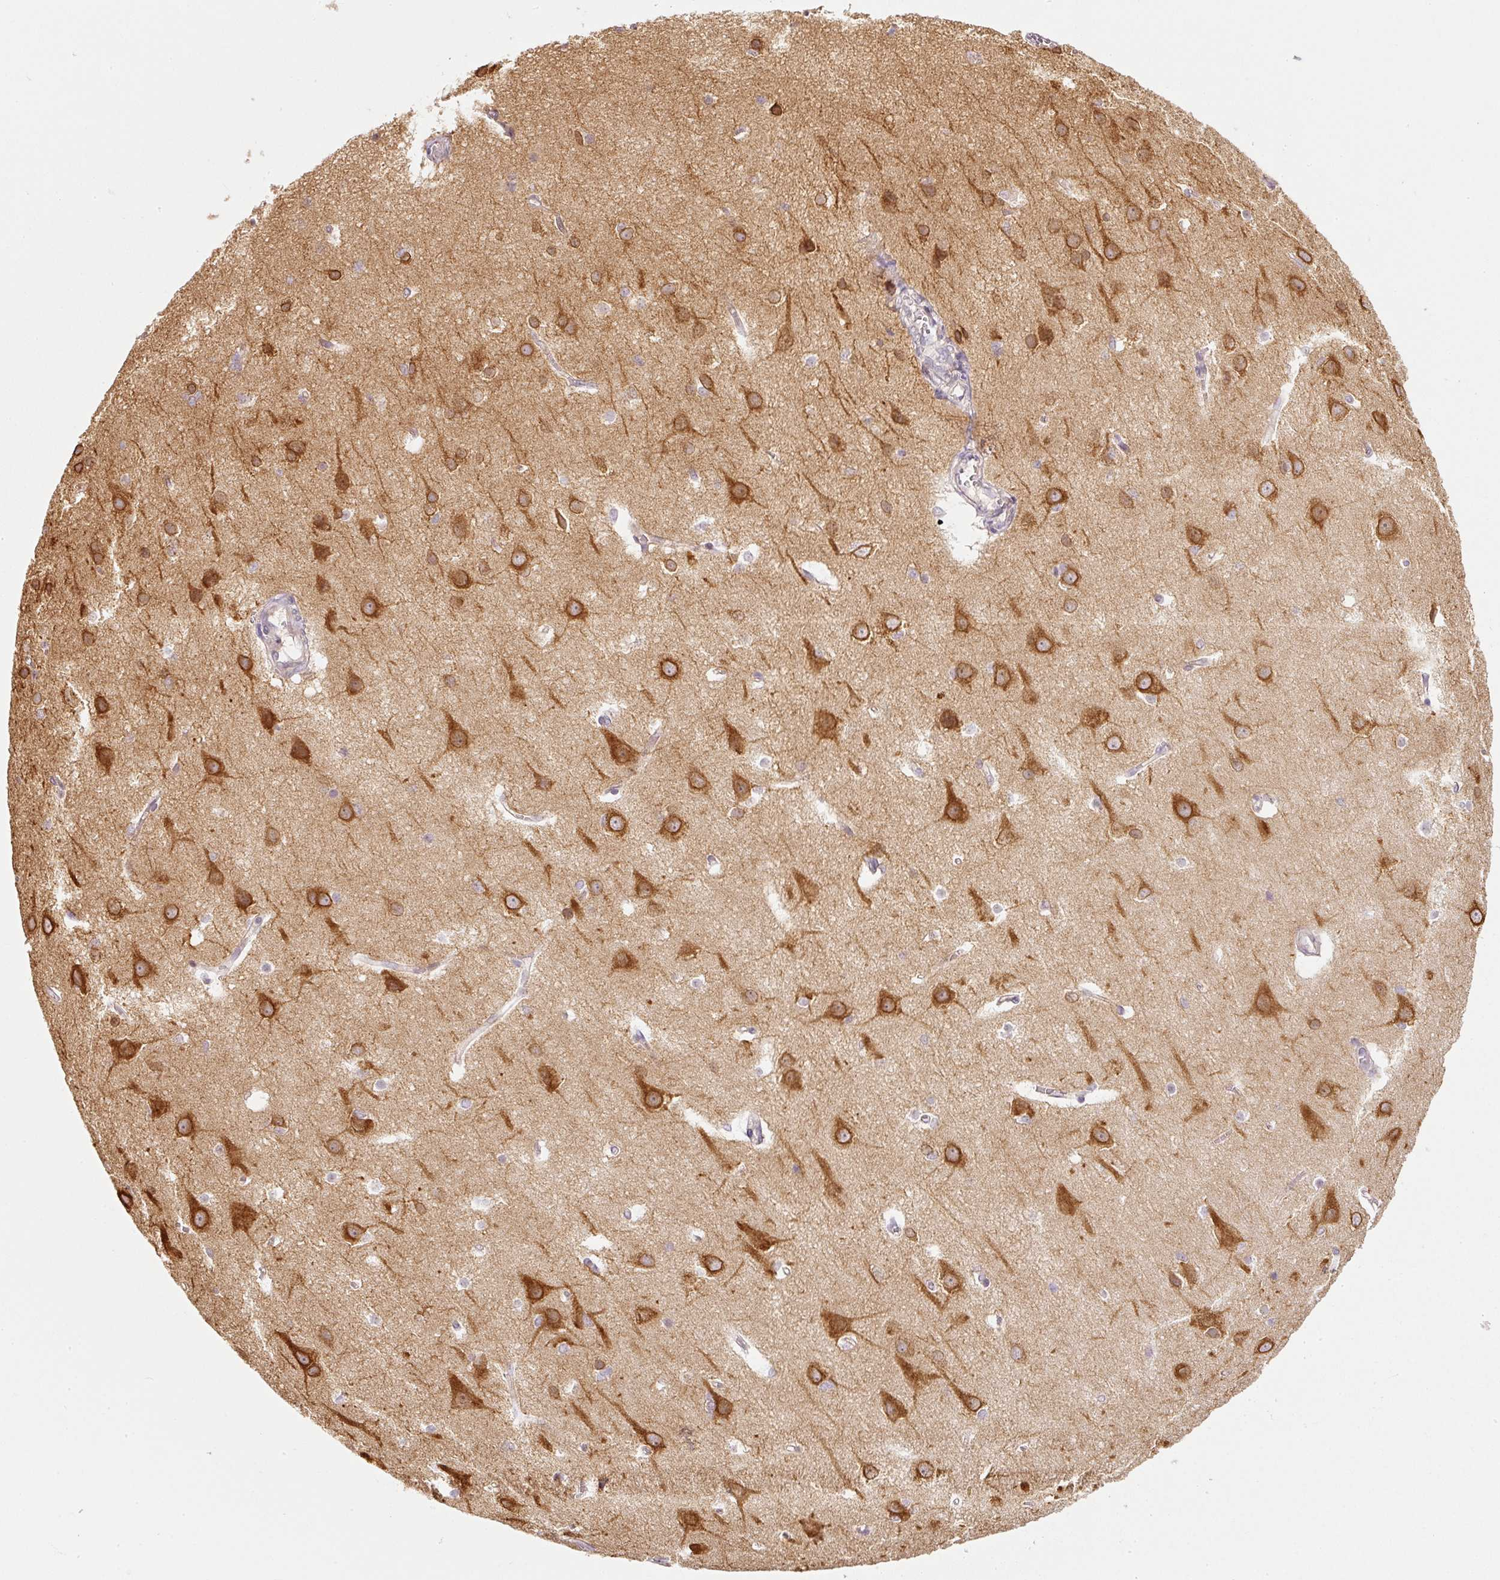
{"staining": {"intensity": "negative", "quantity": "none", "location": "none"}, "tissue": "cerebral cortex", "cell_type": "Endothelial cells", "image_type": "normal", "snomed": [{"axis": "morphology", "description": "Normal tissue, NOS"}, {"axis": "topography", "description": "Cerebral cortex"}], "caption": "High power microscopy image of an IHC photomicrograph of unremarkable cerebral cortex, revealing no significant staining in endothelial cells. The staining is performed using DAB (3,3'-diaminobenzidine) brown chromogen with nuclei counter-stained in using hematoxylin.", "gene": "CTTNBP2", "patient": {"sex": "male", "age": 37}}